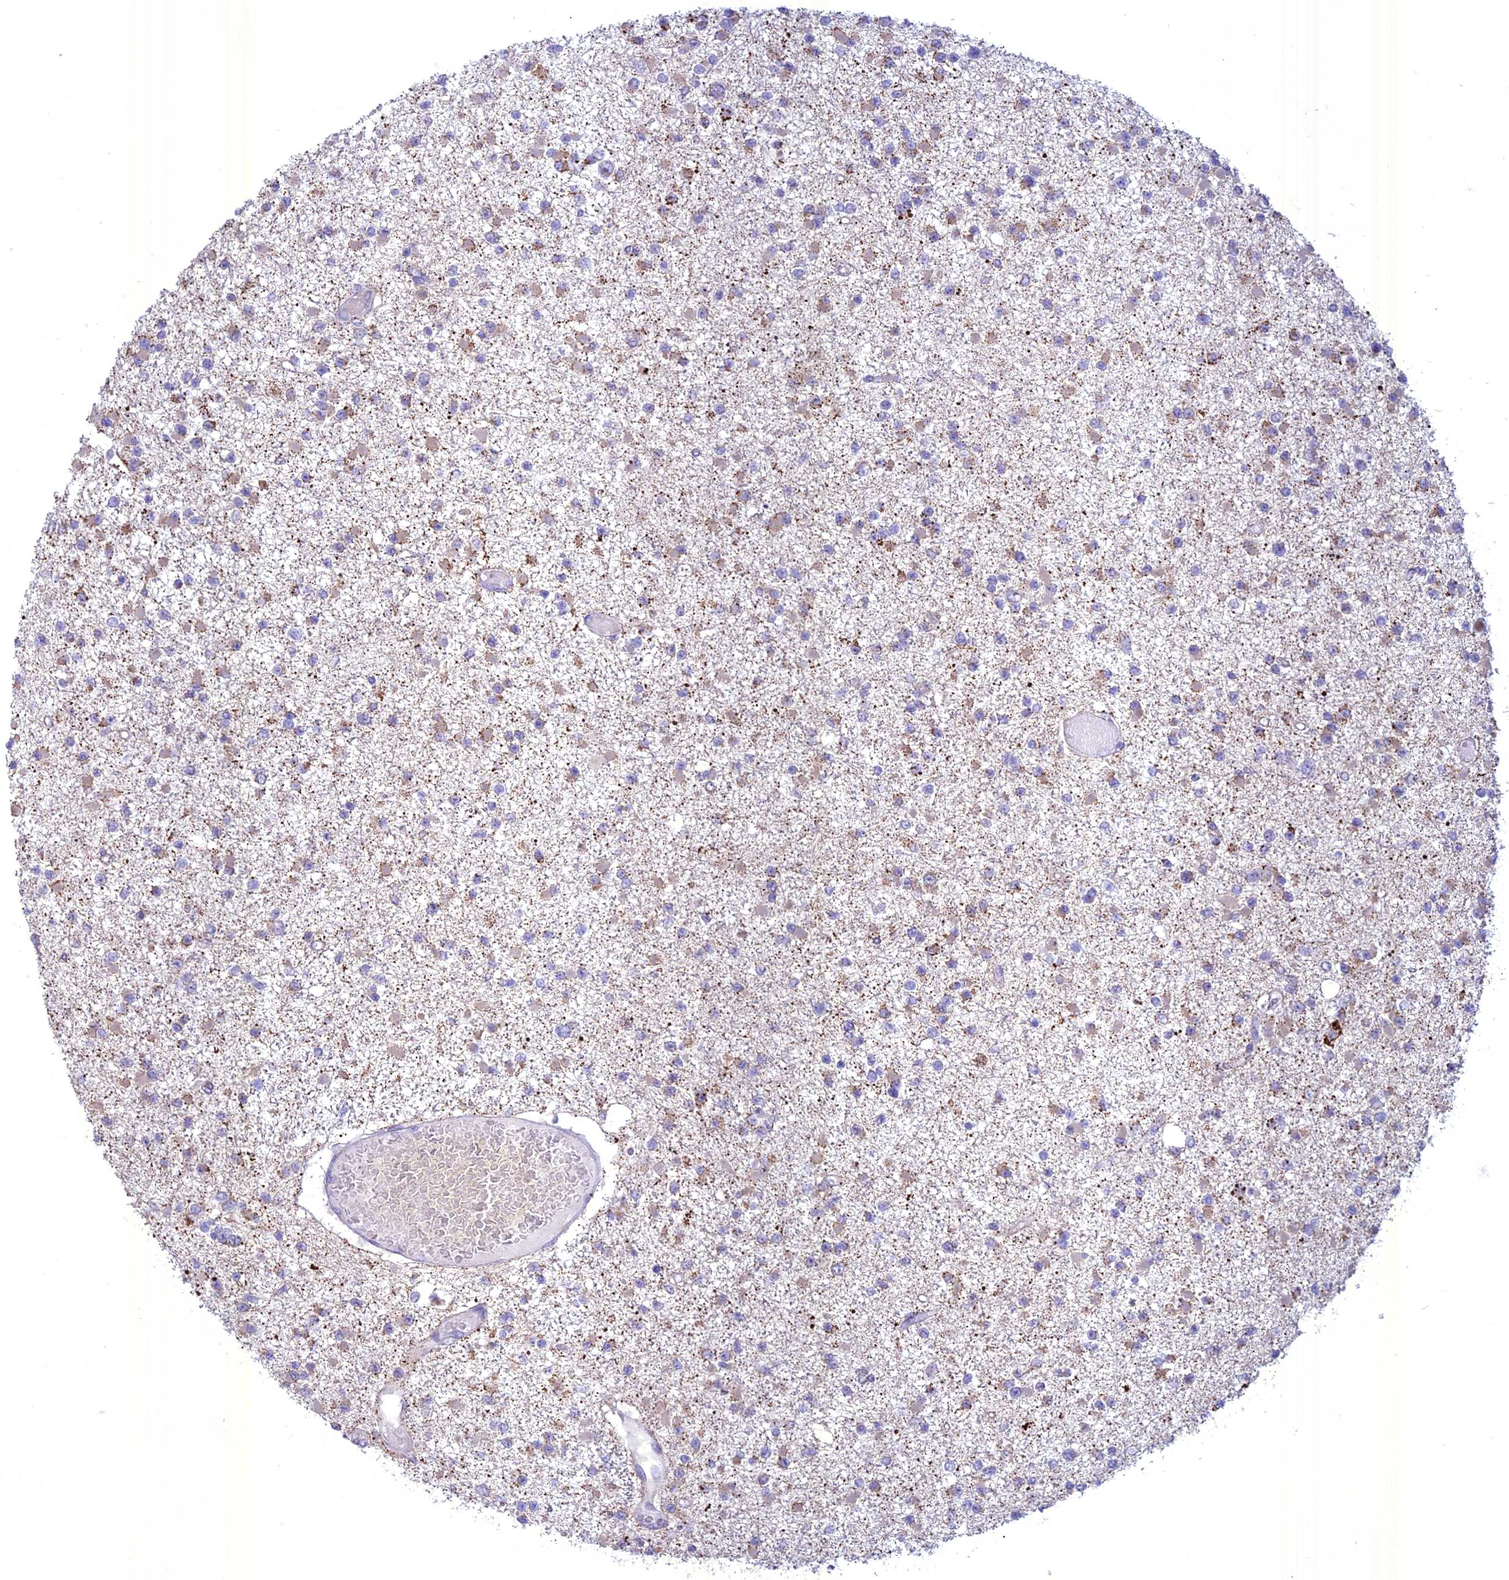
{"staining": {"intensity": "weak", "quantity": "<25%", "location": "cytoplasmic/membranous"}, "tissue": "glioma", "cell_type": "Tumor cells", "image_type": "cancer", "snomed": [{"axis": "morphology", "description": "Glioma, malignant, Low grade"}, {"axis": "topography", "description": "Brain"}], "caption": "Immunohistochemistry (IHC) photomicrograph of human malignant glioma (low-grade) stained for a protein (brown), which demonstrates no staining in tumor cells.", "gene": "SPHKAP", "patient": {"sex": "female", "age": 22}}